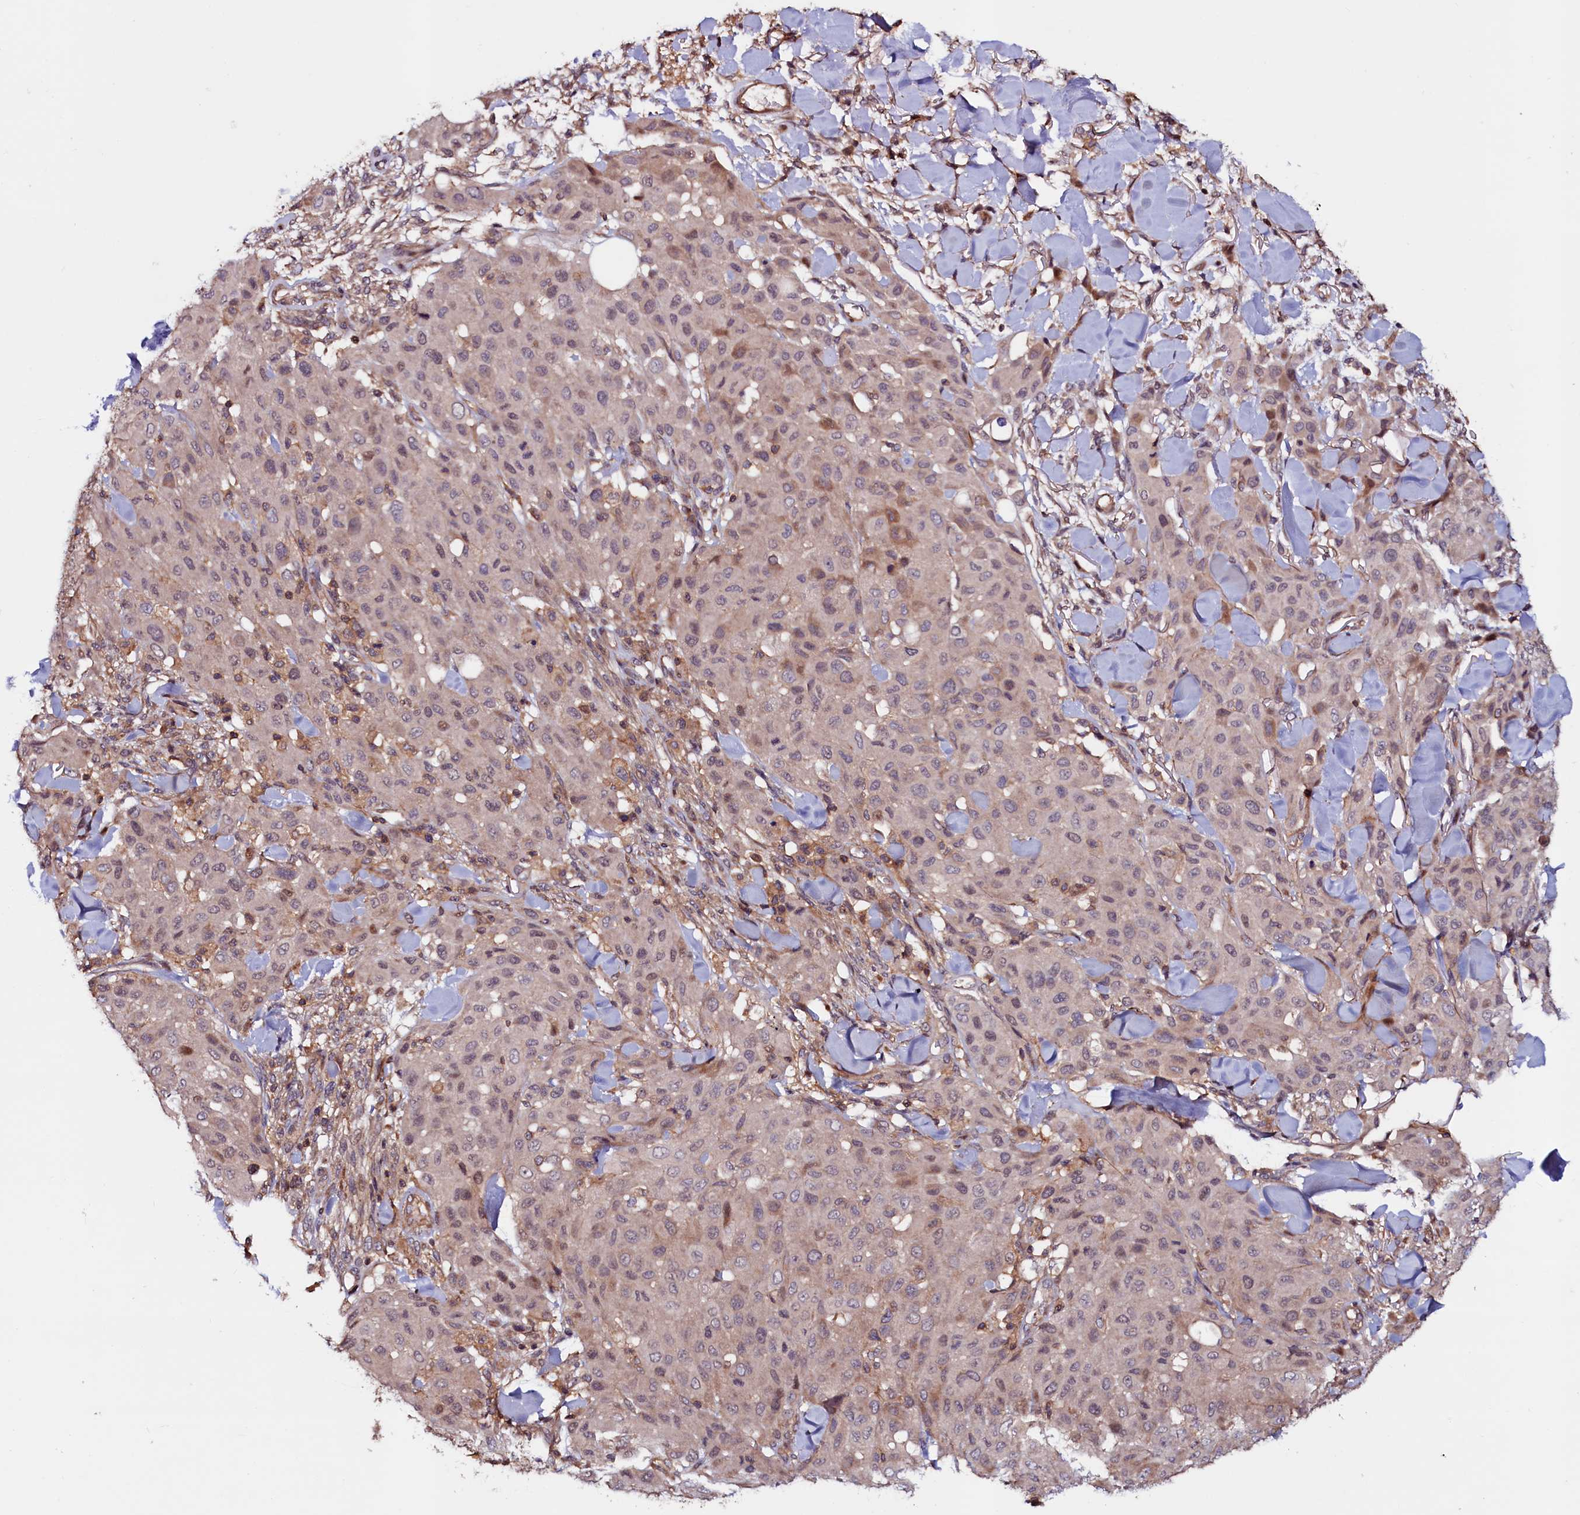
{"staining": {"intensity": "weak", "quantity": "<25%", "location": "nuclear"}, "tissue": "melanoma", "cell_type": "Tumor cells", "image_type": "cancer", "snomed": [{"axis": "morphology", "description": "Malignant melanoma, Metastatic site"}, {"axis": "topography", "description": "Skin"}], "caption": "Tumor cells show no significant staining in melanoma. (DAB immunohistochemistry (IHC), high magnification).", "gene": "DUOXA1", "patient": {"sex": "female", "age": 81}}